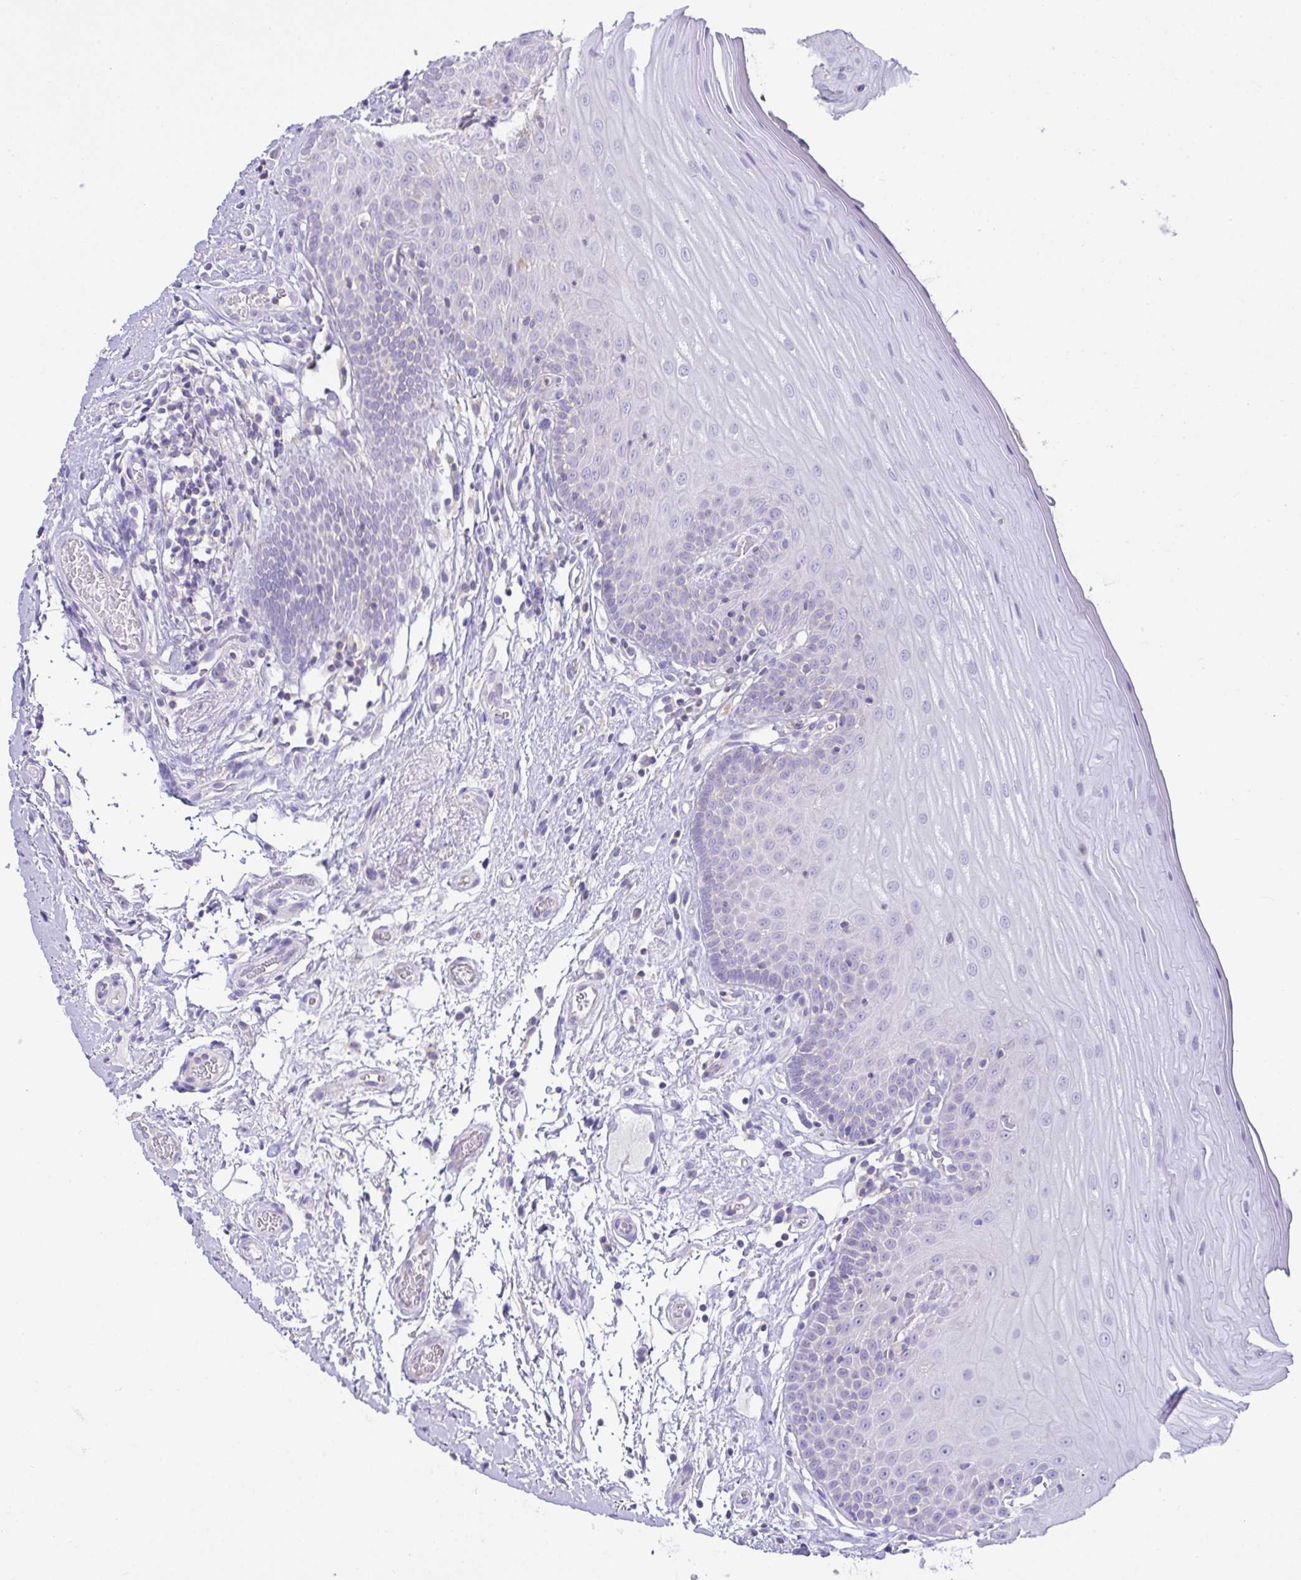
{"staining": {"intensity": "negative", "quantity": "none", "location": "none"}, "tissue": "oral mucosa", "cell_type": "Squamous epithelial cells", "image_type": "normal", "snomed": [{"axis": "morphology", "description": "Normal tissue, NOS"}, {"axis": "topography", "description": "Oral tissue"}, {"axis": "topography", "description": "Tounge, NOS"}, {"axis": "topography", "description": "Head-Neck"}], "caption": "DAB (3,3'-diaminobenzidine) immunohistochemical staining of normal oral mucosa reveals no significant expression in squamous epithelial cells. (DAB immunohistochemistry (IHC) visualized using brightfield microscopy, high magnification).", "gene": "D2HGDH", "patient": {"sex": "female", "age": 84}}